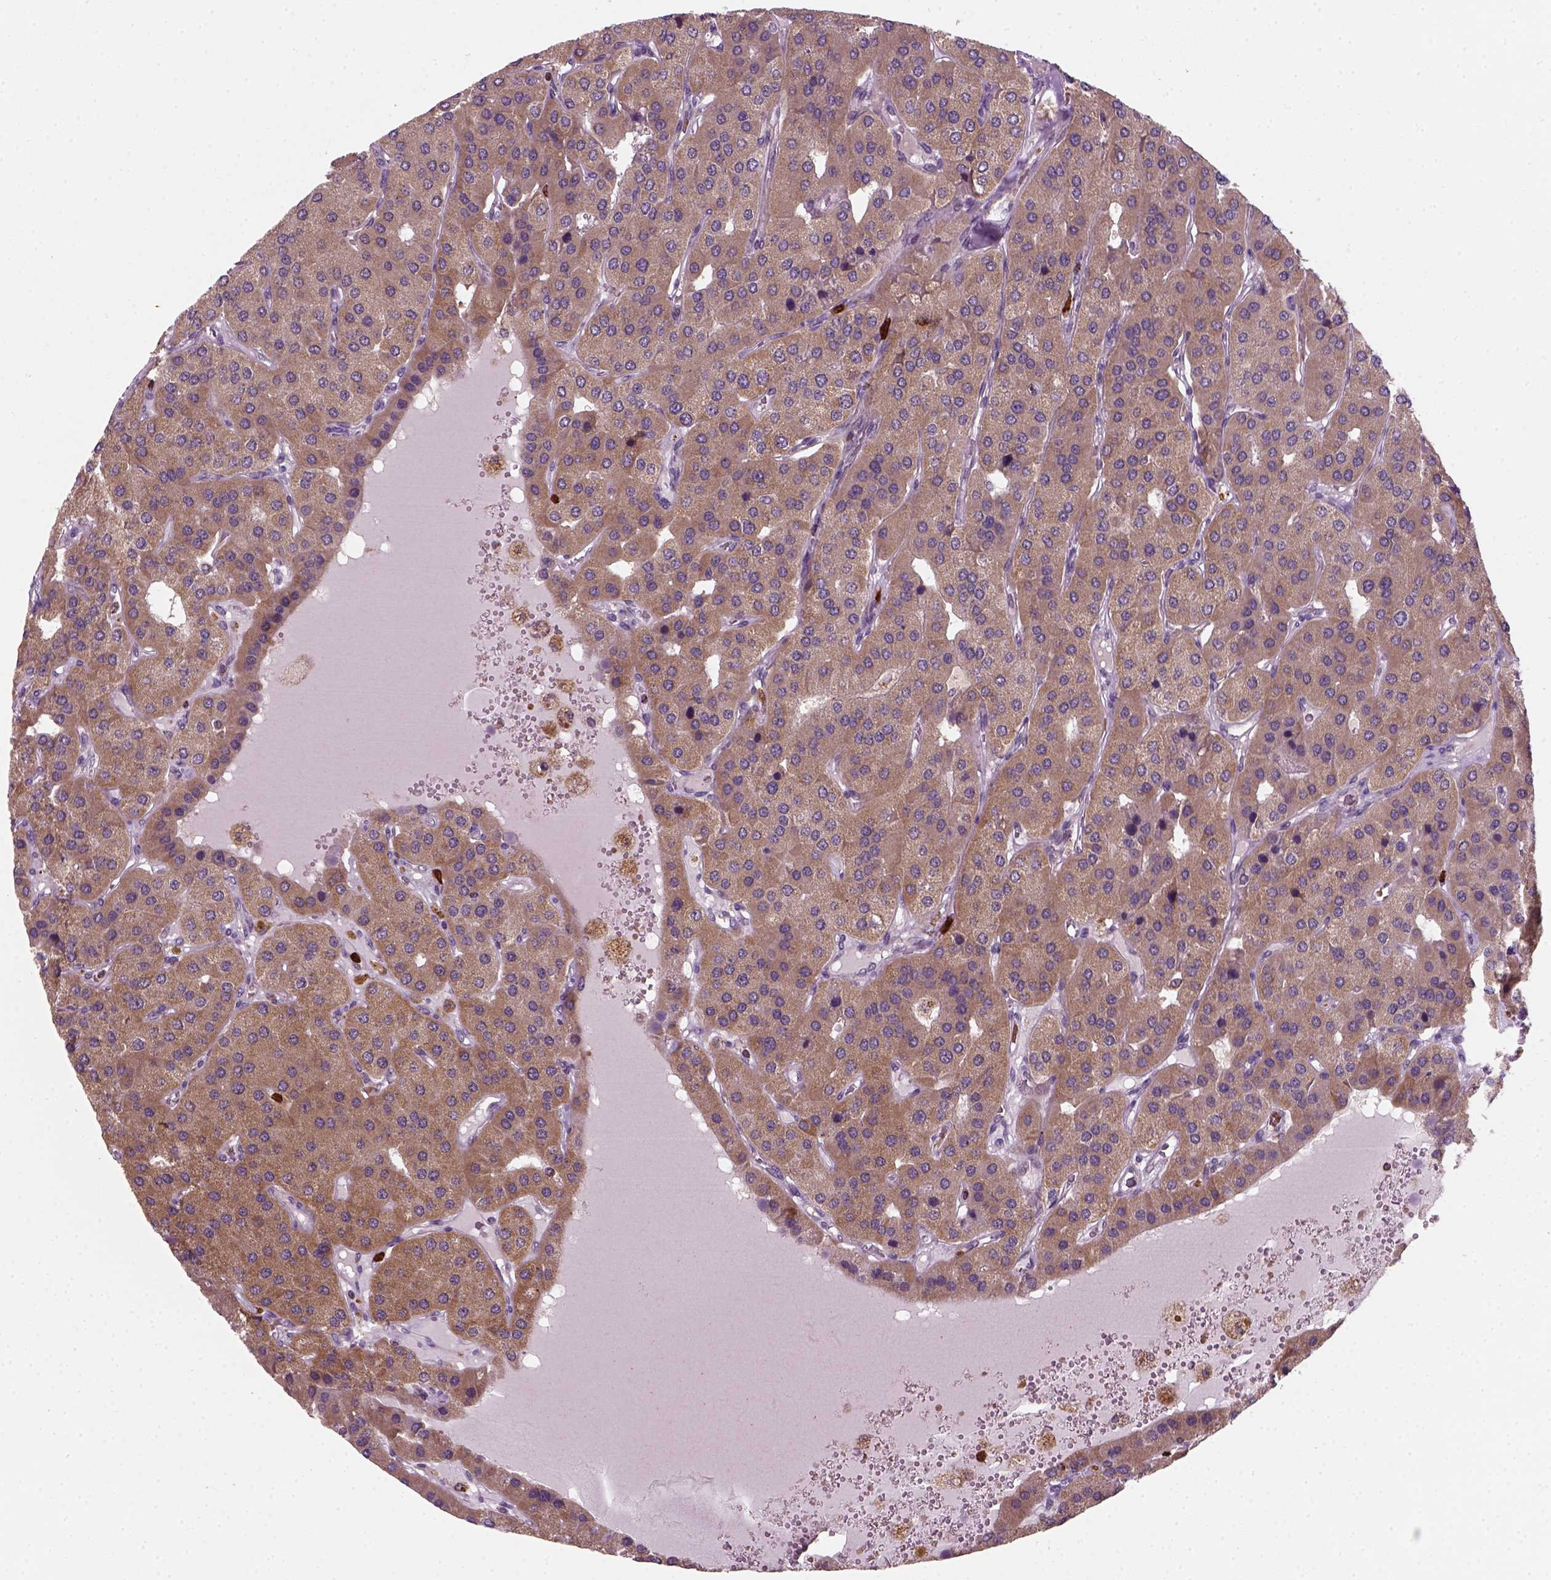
{"staining": {"intensity": "moderate", "quantity": ">75%", "location": "cytoplasmic/membranous"}, "tissue": "parathyroid gland", "cell_type": "Glandular cells", "image_type": "normal", "snomed": [{"axis": "morphology", "description": "Normal tissue, NOS"}, {"axis": "morphology", "description": "Adenoma, NOS"}, {"axis": "topography", "description": "Parathyroid gland"}], "caption": "IHC staining of normal parathyroid gland, which demonstrates medium levels of moderate cytoplasmic/membranous expression in approximately >75% of glandular cells indicating moderate cytoplasmic/membranous protein positivity. The staining was performed using DAB (brown) for protein detection and nuclei were counterstained in hematoxylin (blue).", "gene": "NUDT16L1", "patient": {"sex": "female", "age": 86}}